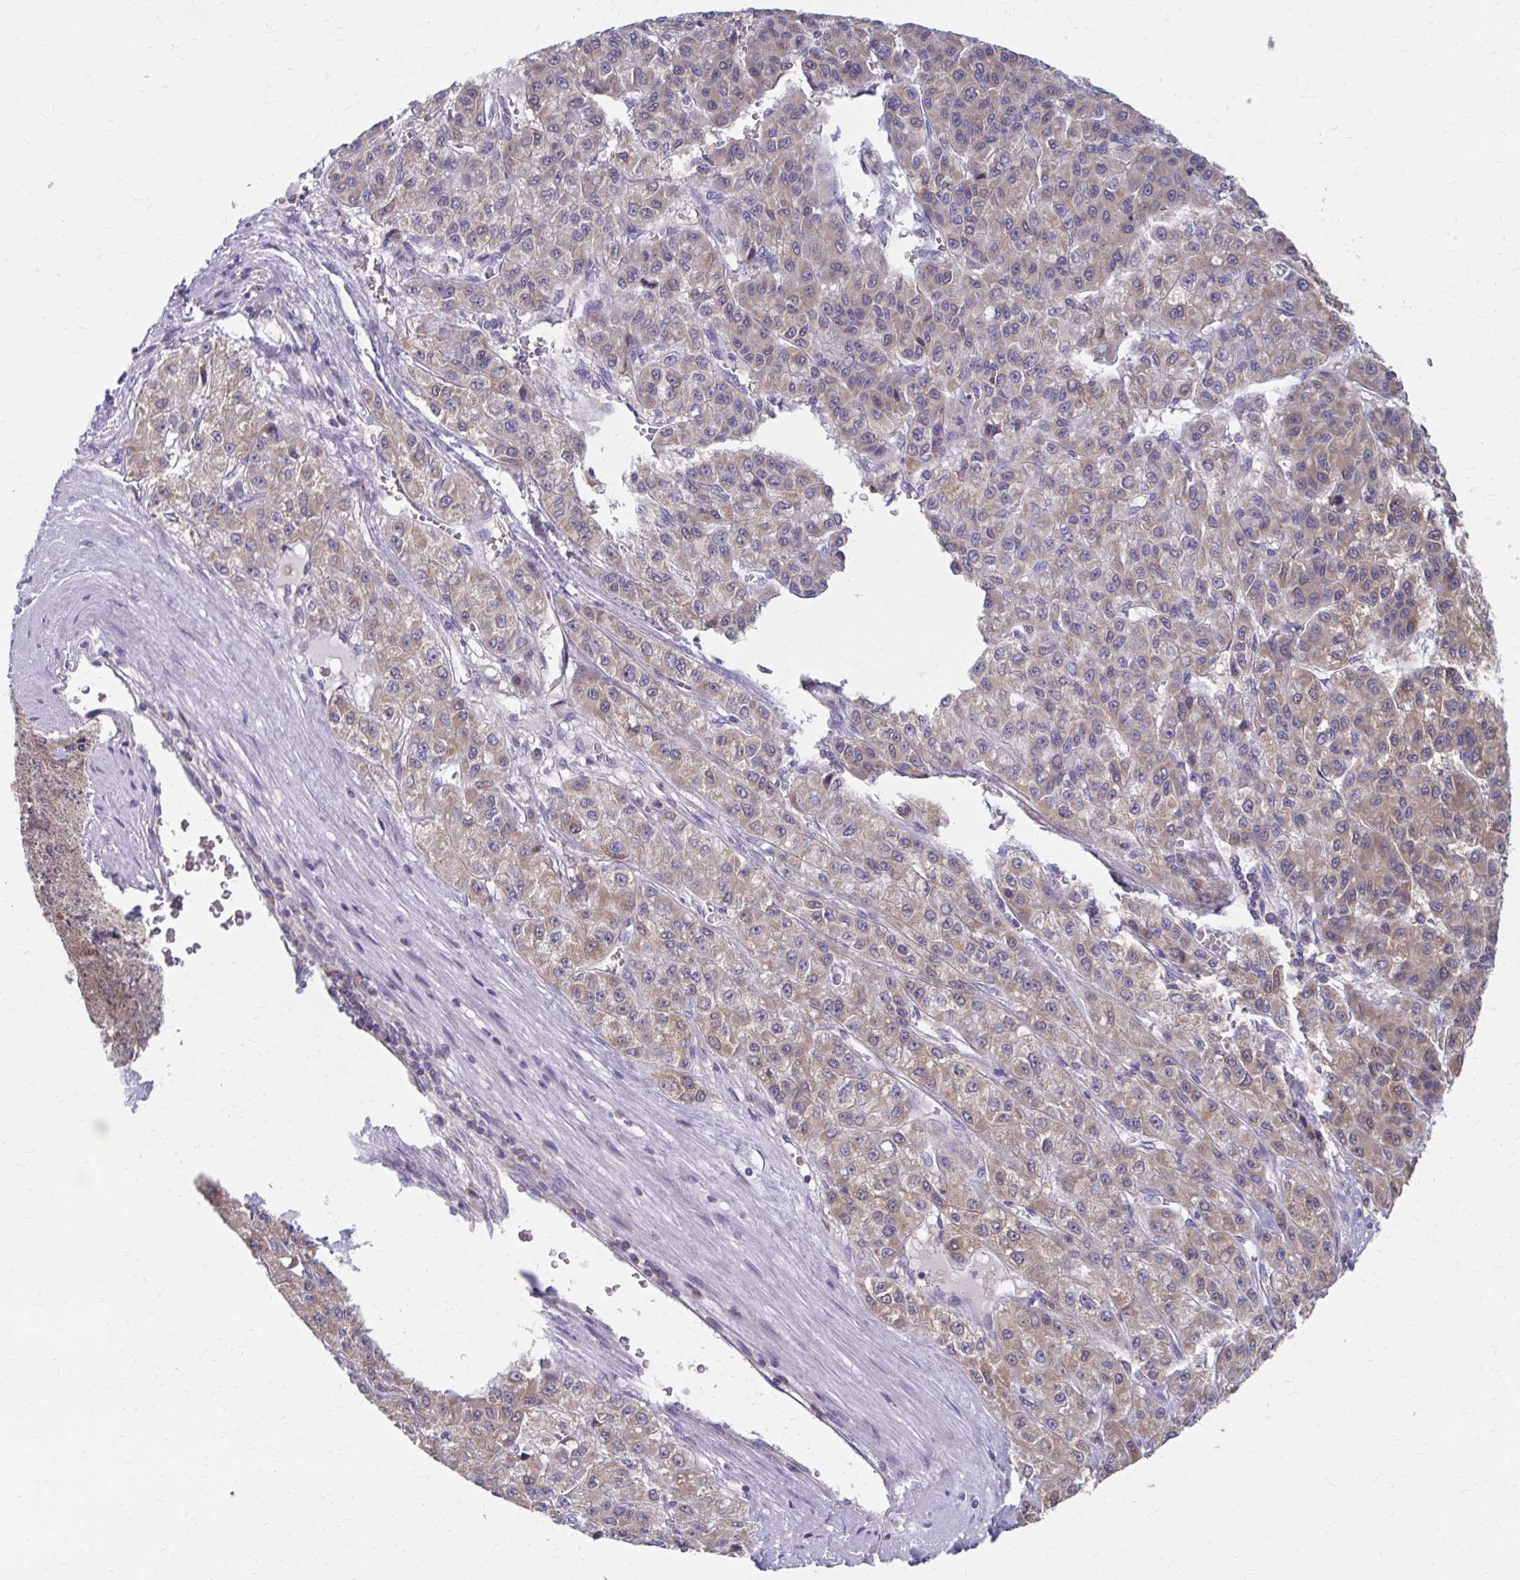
{"staining": {"intensity": "weak", "quantity": ">75%", "location": "cytoplasmic/membranous"}, "tissue": "liver cancer", "cell_type": "Tumor cells", "image_type": "cancer", "snomed": [{"axis": "morphology", "description": "Carcinoma, Hepatocellular, NOS"}, {"axis": "topography", "description": "Liver"}], "caption": "High-power microscopy captured an immunohistochemistry image of hepatocellular carcinoma (liver), revealing weak cytoplasmic/membranous positivity in about >75% of tumor cells.", "gene": "RCC1L", "patient": {"sex": "male", "age": 70}}